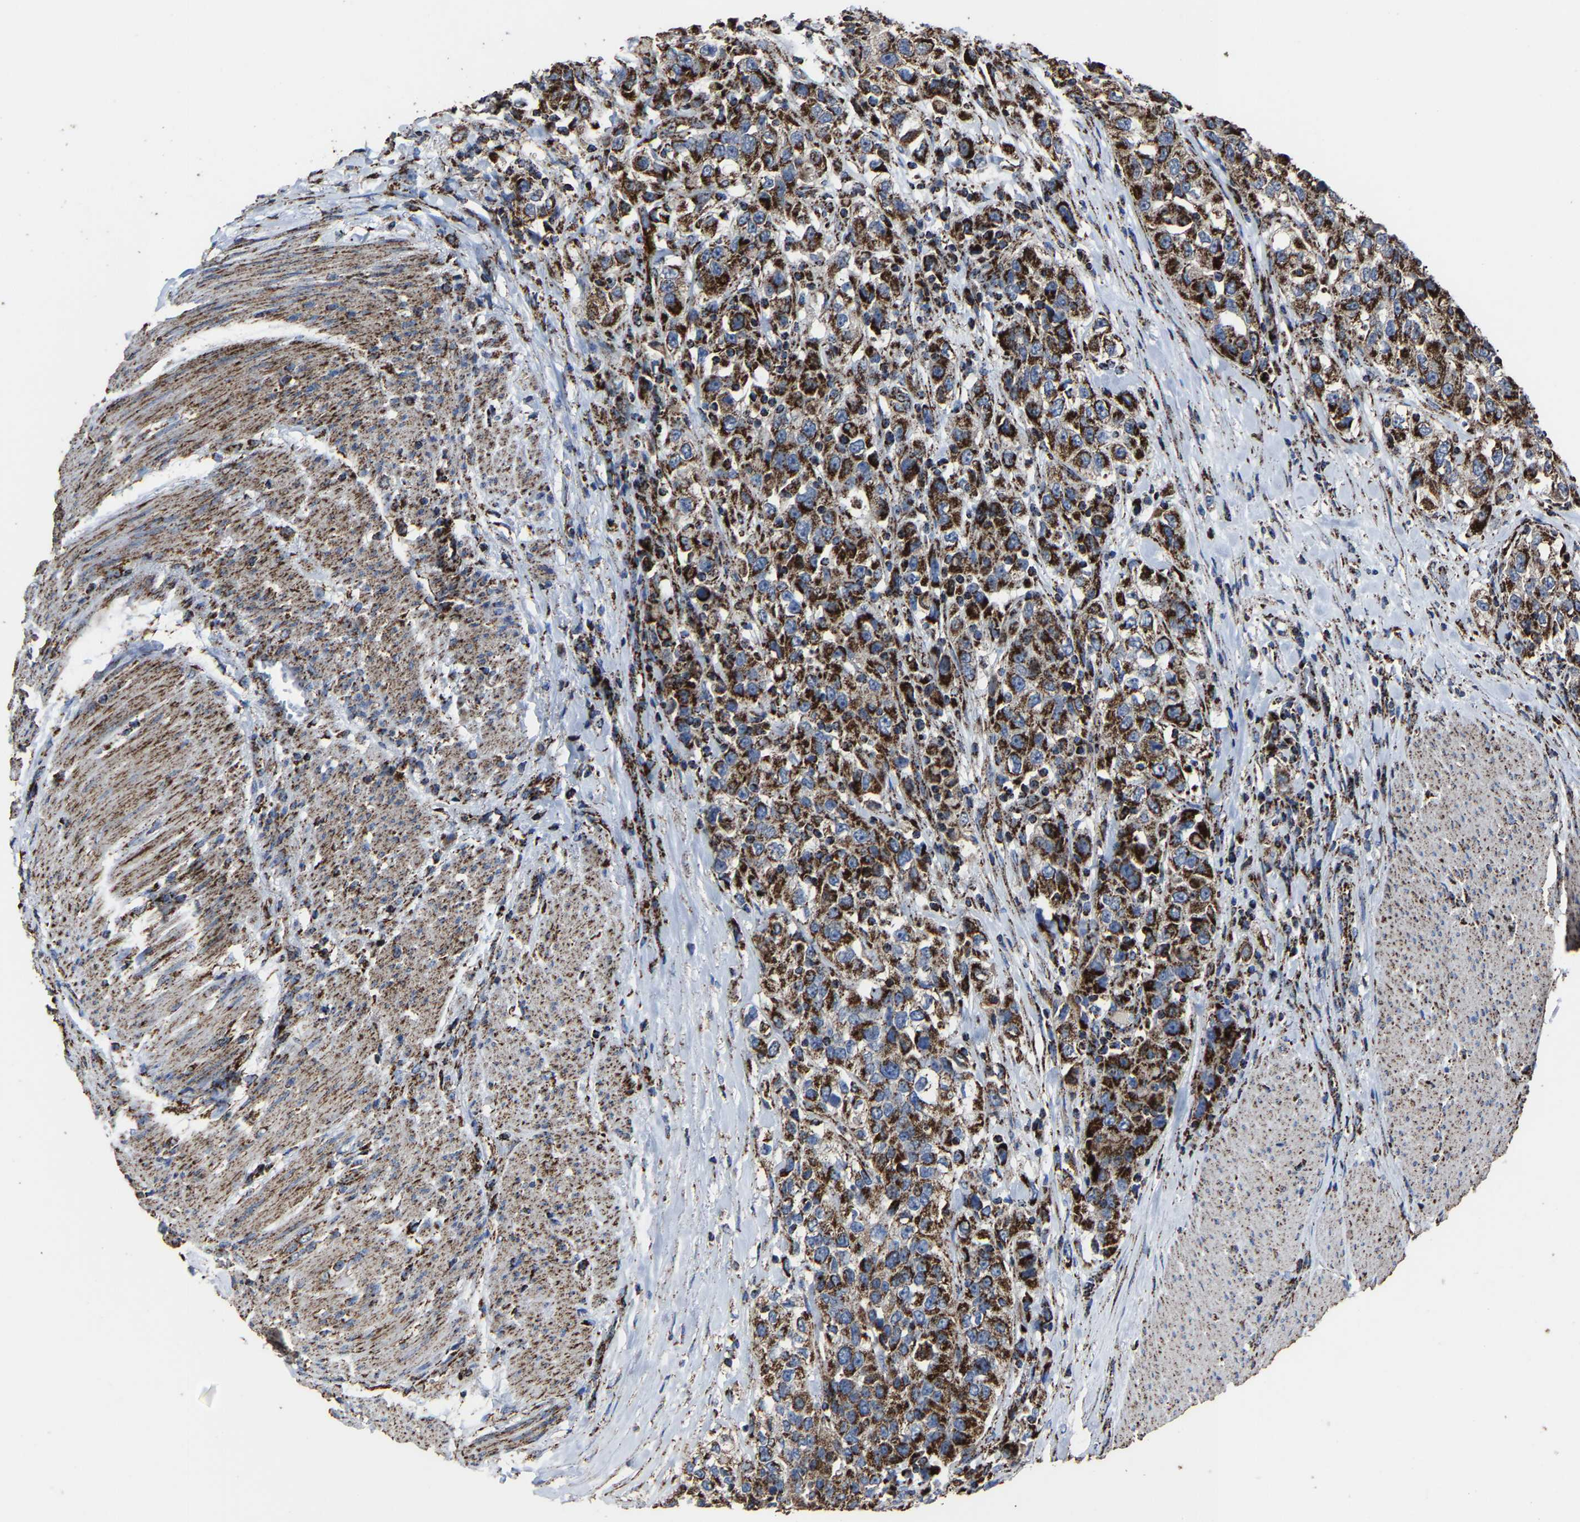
{"staining": {"intensity": "strong", "quantity": ">75%", "location": "cytoplasmic/membranous"}, "tissue": "urothelial cancer", "cell_type": "Tumor cells", "image_type": "cancer", "snomed": [{"axis": "morphology", "description": "Urothelial carcinoma, High grade"}, {"axis": "topography", "description": "Urinary bladder"}], "caption": "Immunohistochemical staining of human high-grade urothelial carcinoma displays high levels of strong cytoplasmic/membranous expression in about >75% of tumor cells.", "gene": "NDUFV3", "patient": {"sex": "female", "age": 80}}